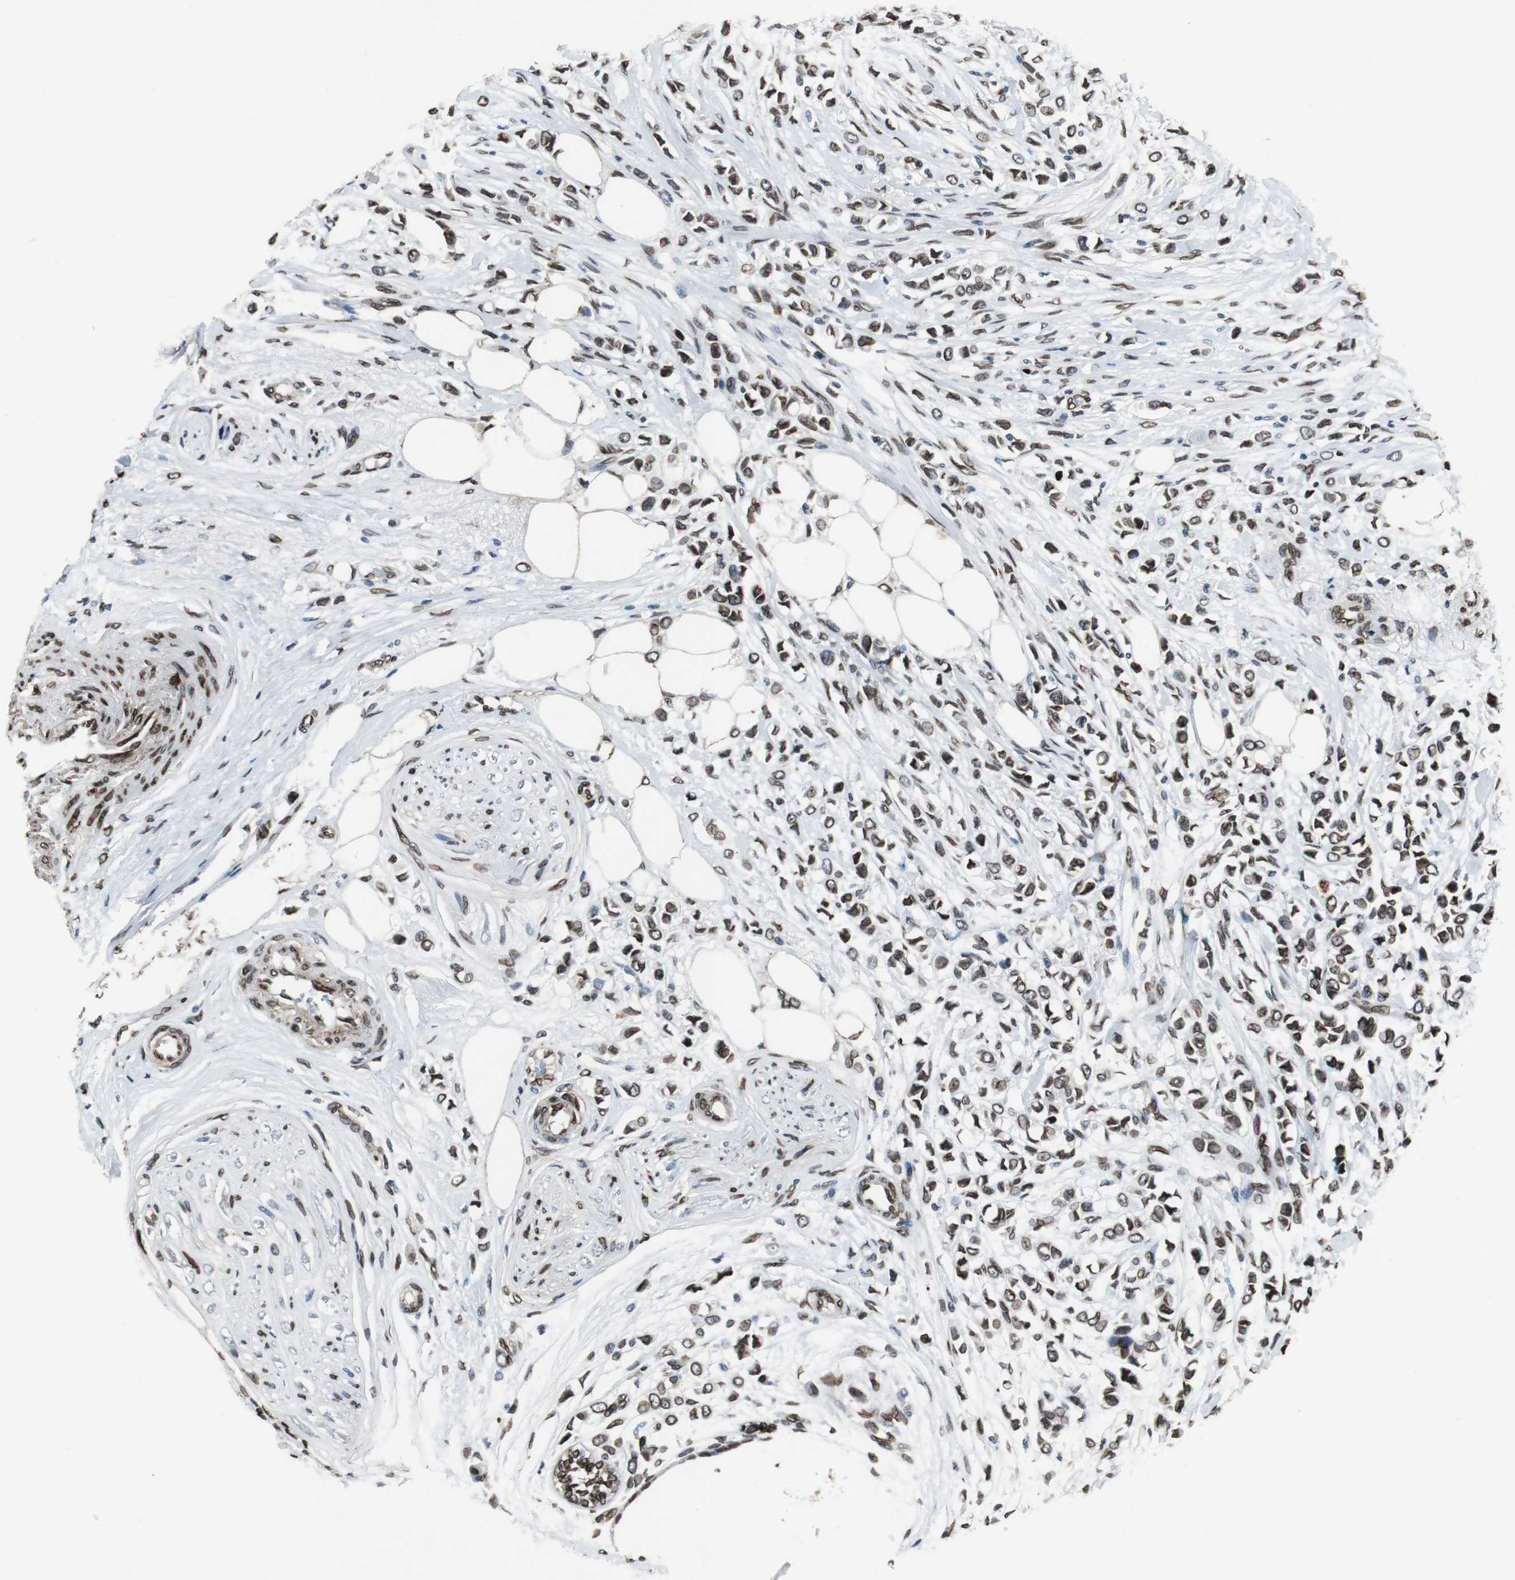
{"staining": {"intensity": "strong", "quantity": ">75%", "location": "cytoplasmic/membranous,nuclear"}, "tissue": "breast cancer", "cell_type": "Tumor cells", "image_type": "cancer", "snomed": [{"axis": "morphology", "description": "Lobular carcinoma"}, {"axis": "topography", "description": "Breast"}], "caption": "An IHC micrograph of tumor tissue is shown. Protein staining in brown highlights strong cytoplasmic/membranous and nuclear positivity in lobular carcinoma (breast) within tumor cells.", "gene": "LMNA", "patient": {"sex": "female", "age": 51}}